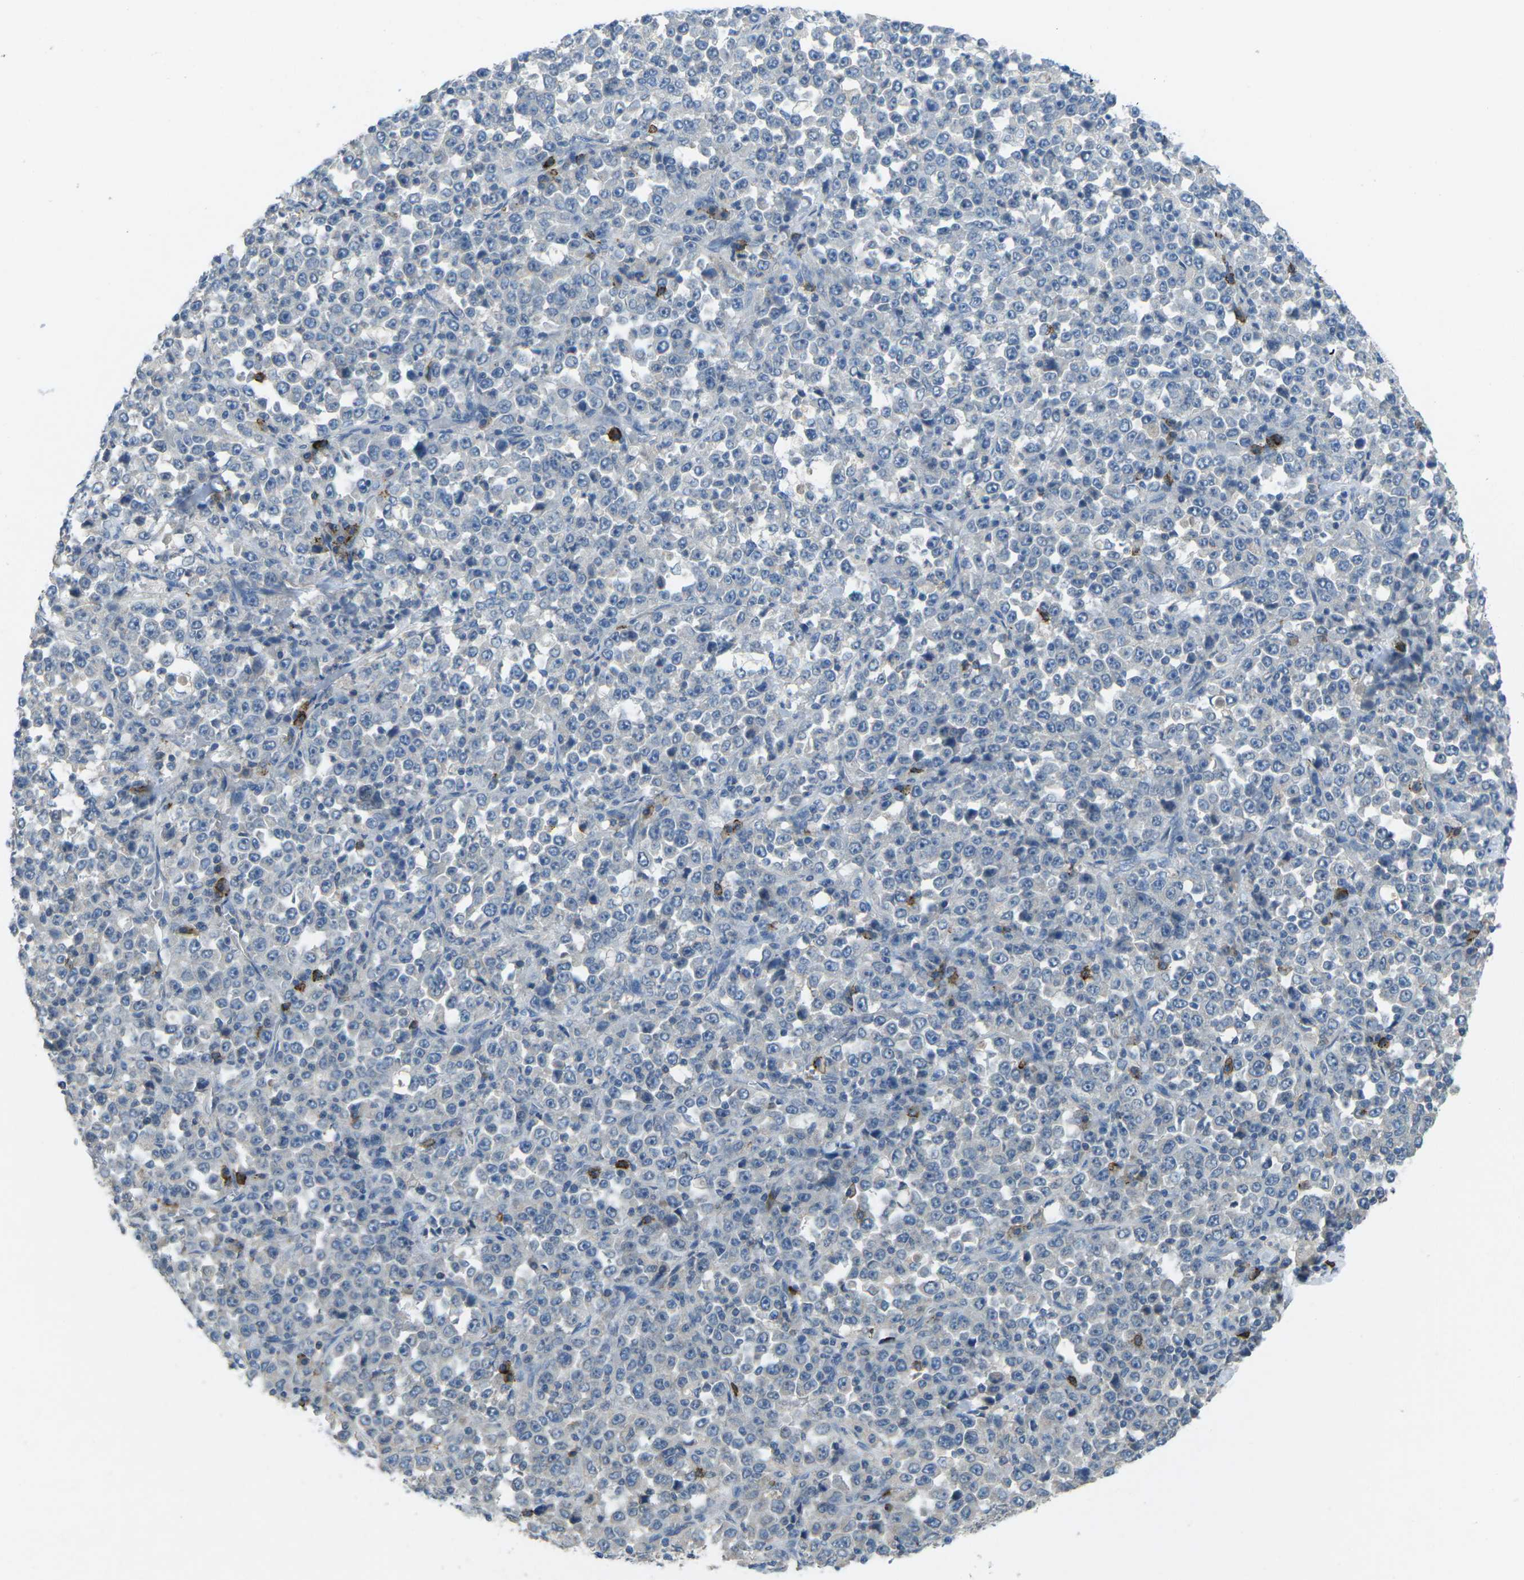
{"staining": {"intensity": "negative", "quantity": "none", "location": "none"}, "tissue": "stomach cancer", "cell_type": "Tumor cells", "image_type": "cancer", "snomed": [{"axis": "morphology", "description": "Normal tissue, NOS"}, {"axis": "morphology", "description": "Adenocarcinoma, NOS"}, {"axis": "topography", "description": "Stomach, upper"}, {"axis": "topography", "description": "Stomach"}], "caption": "This micrograph is of adenocarcinoma (stomach) stained with immunohistochemistry (IHC) to label a protein in brown with the nuclei are counter-stained blue. There is no positivity in tumor cells.", "gene": "CD19", "patient": {"sex": "male", "age": 59}}